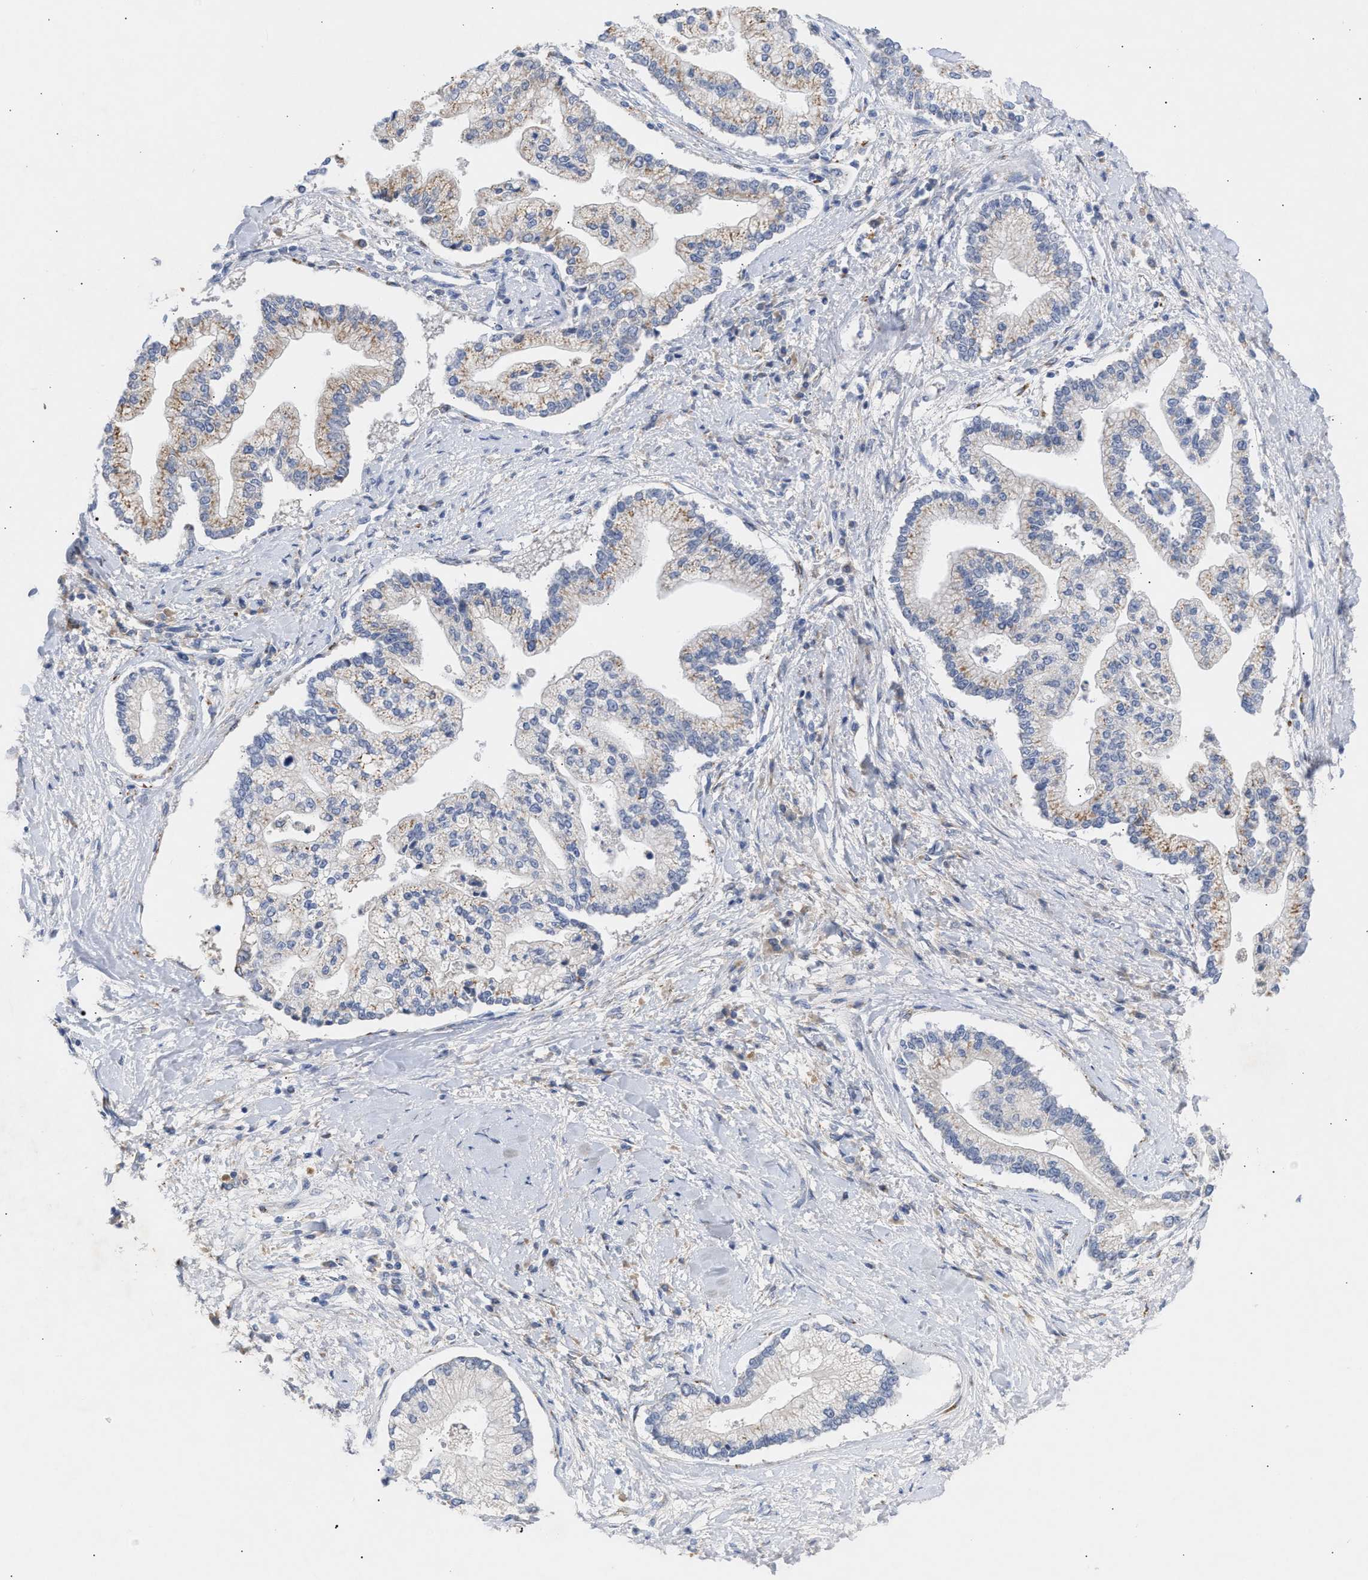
{"staining": {"intensity": "weak", "quantity": "<25%", "location": "cytoplasmic/membranous"}, "tissue": "liver cancer", "cell_type": "Tumor cells", "image_type": "cancer", "snomed": [{"axis": "morphology", "description": "Cholangiocarcinoma"}, {"axis": "topography", "description": "Liver"}], "caption": "Micrograph shows no protein staining in tumor cells of liver cancer (cholangiocarcinoma) tissue. (DAB (3,3'-diaminobenzidine) immunohistochemistry, high magnification).", "gene": "SELENOM", "patient": {"sex": "male", "age": 50}}